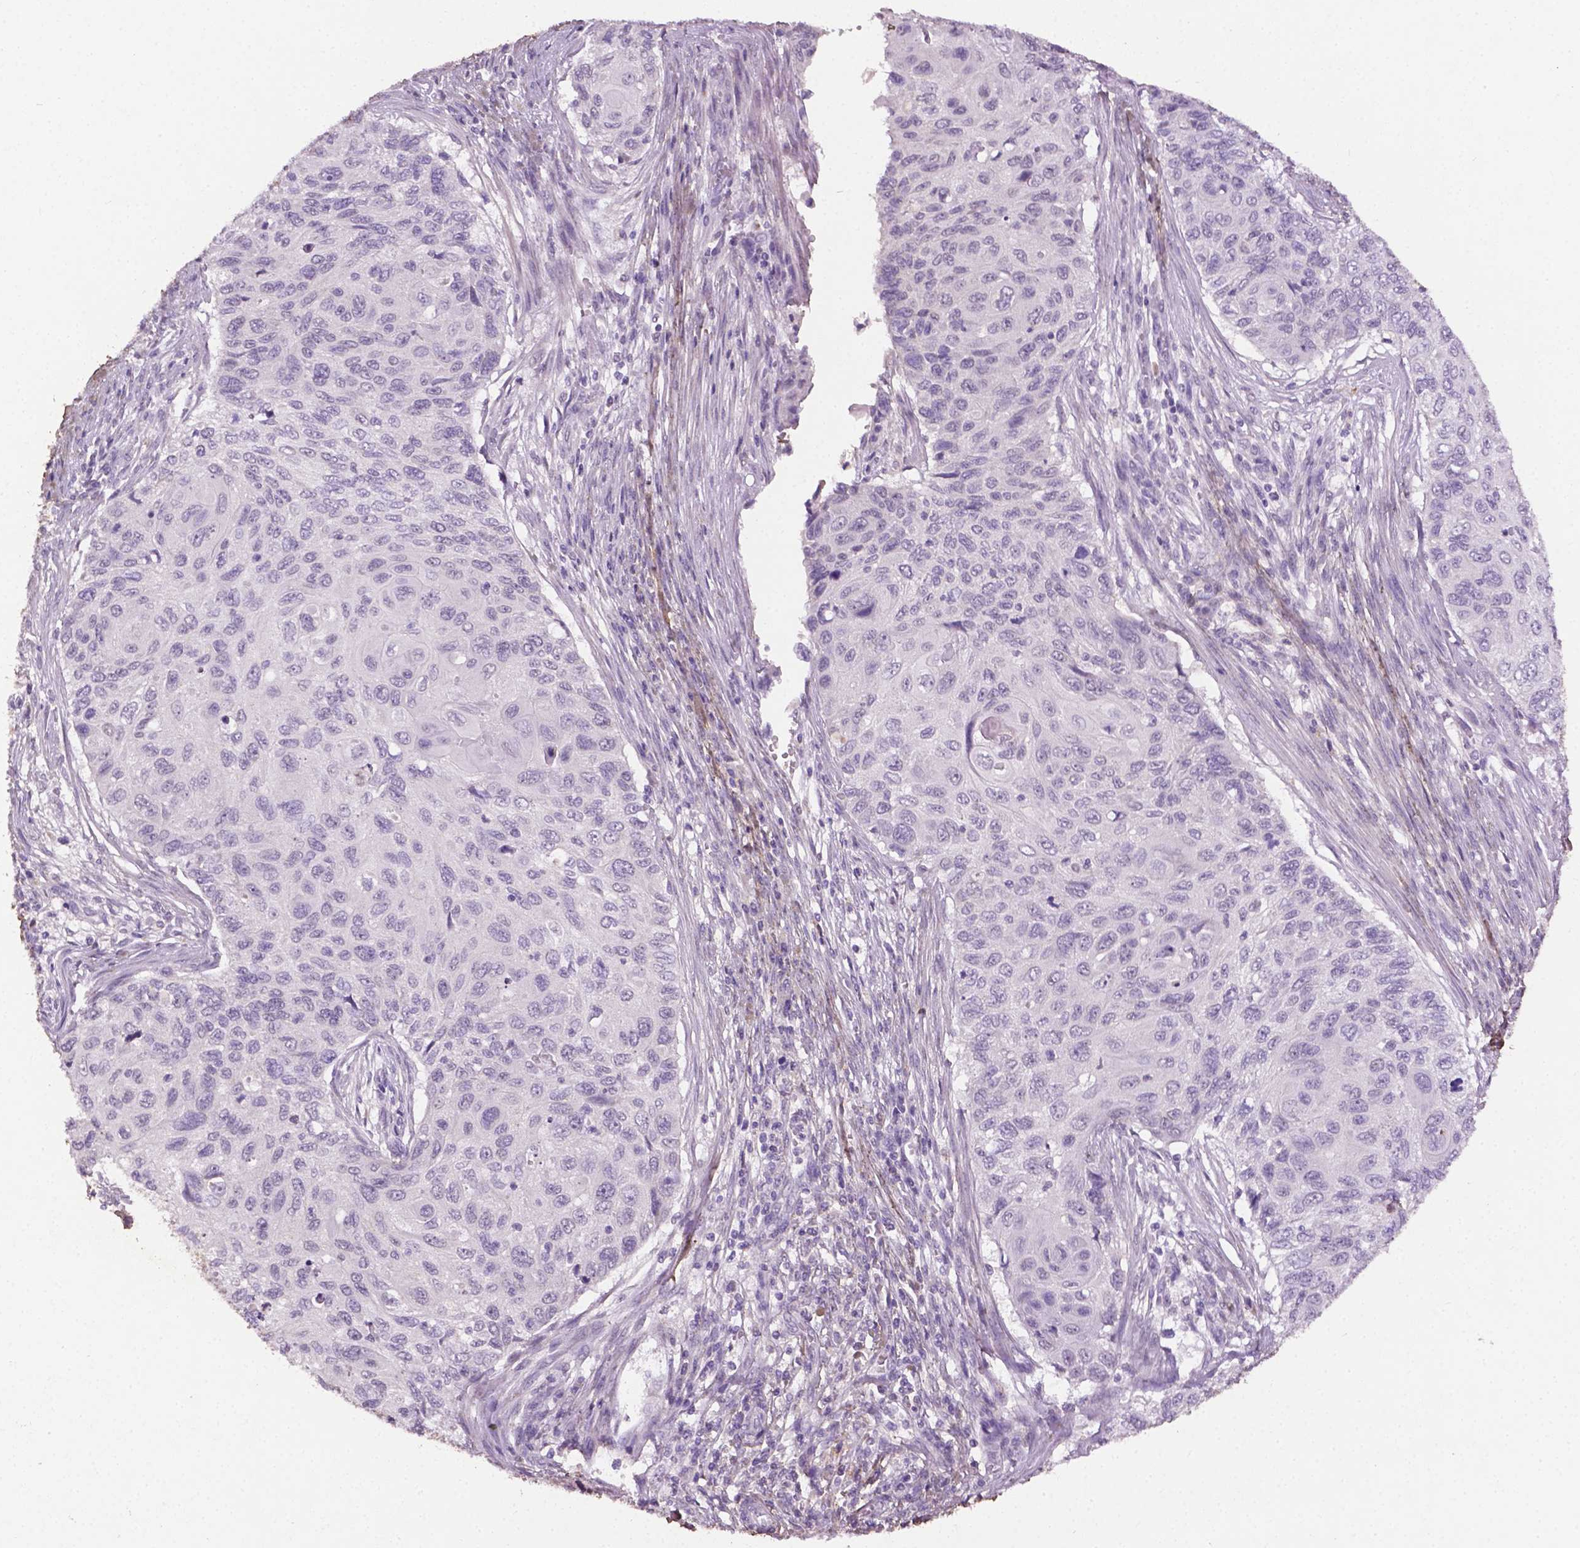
{"staining": {"intensity": "negative", "quantity": "none", "location": "none"}, "tissue": "cervical cancer", "cell_type": "Tumor cells", "image_type": "cancer", "snomed": [{"axis": "morphology", "description": "Squamous cell carcinoma, NOS"}, {"axis": "topography", "description": "Cervix"}], "caption": "Tumor cells are negative for brown protein staining in cervical cancer.", "gene": "DLG2", "patient": {"sex": "female", "age": 70}}